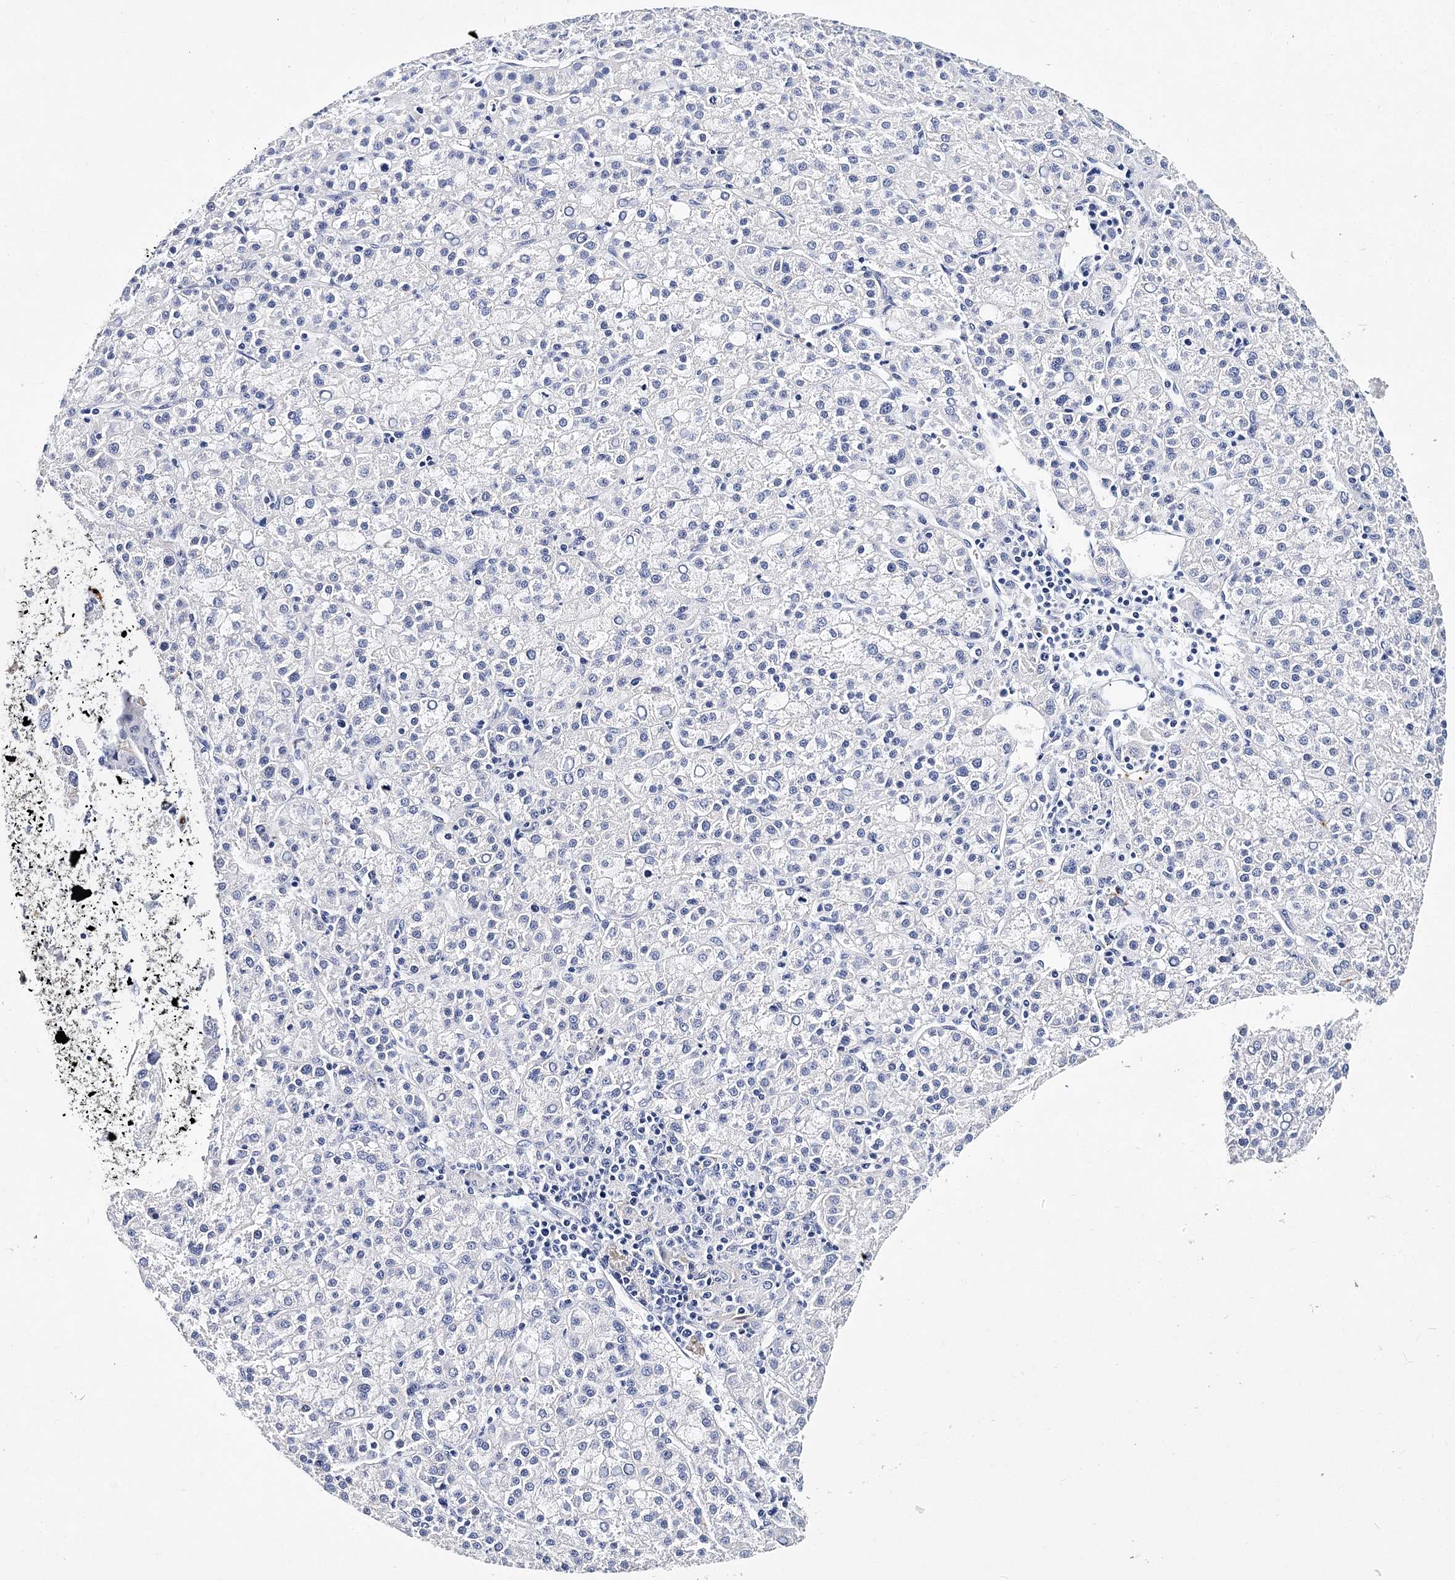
{"staining": {"intensity": "negative", "quantity": "none", "location": "none"}, "tissue": "liver cancer", "cell_type": "Tumor cells", "image_type": "cancer", "snomed": [{"axis": "morphology", "description": "Carcinoma, Hepatocellular, NOS"}, {"axis": "topography", "description": "Liver"}], "caption": "An image of human liver cancer is negative for staining in tumor cells.", "gene": "ITGA2B", "patient": {"sex": "female", "age": 58}}